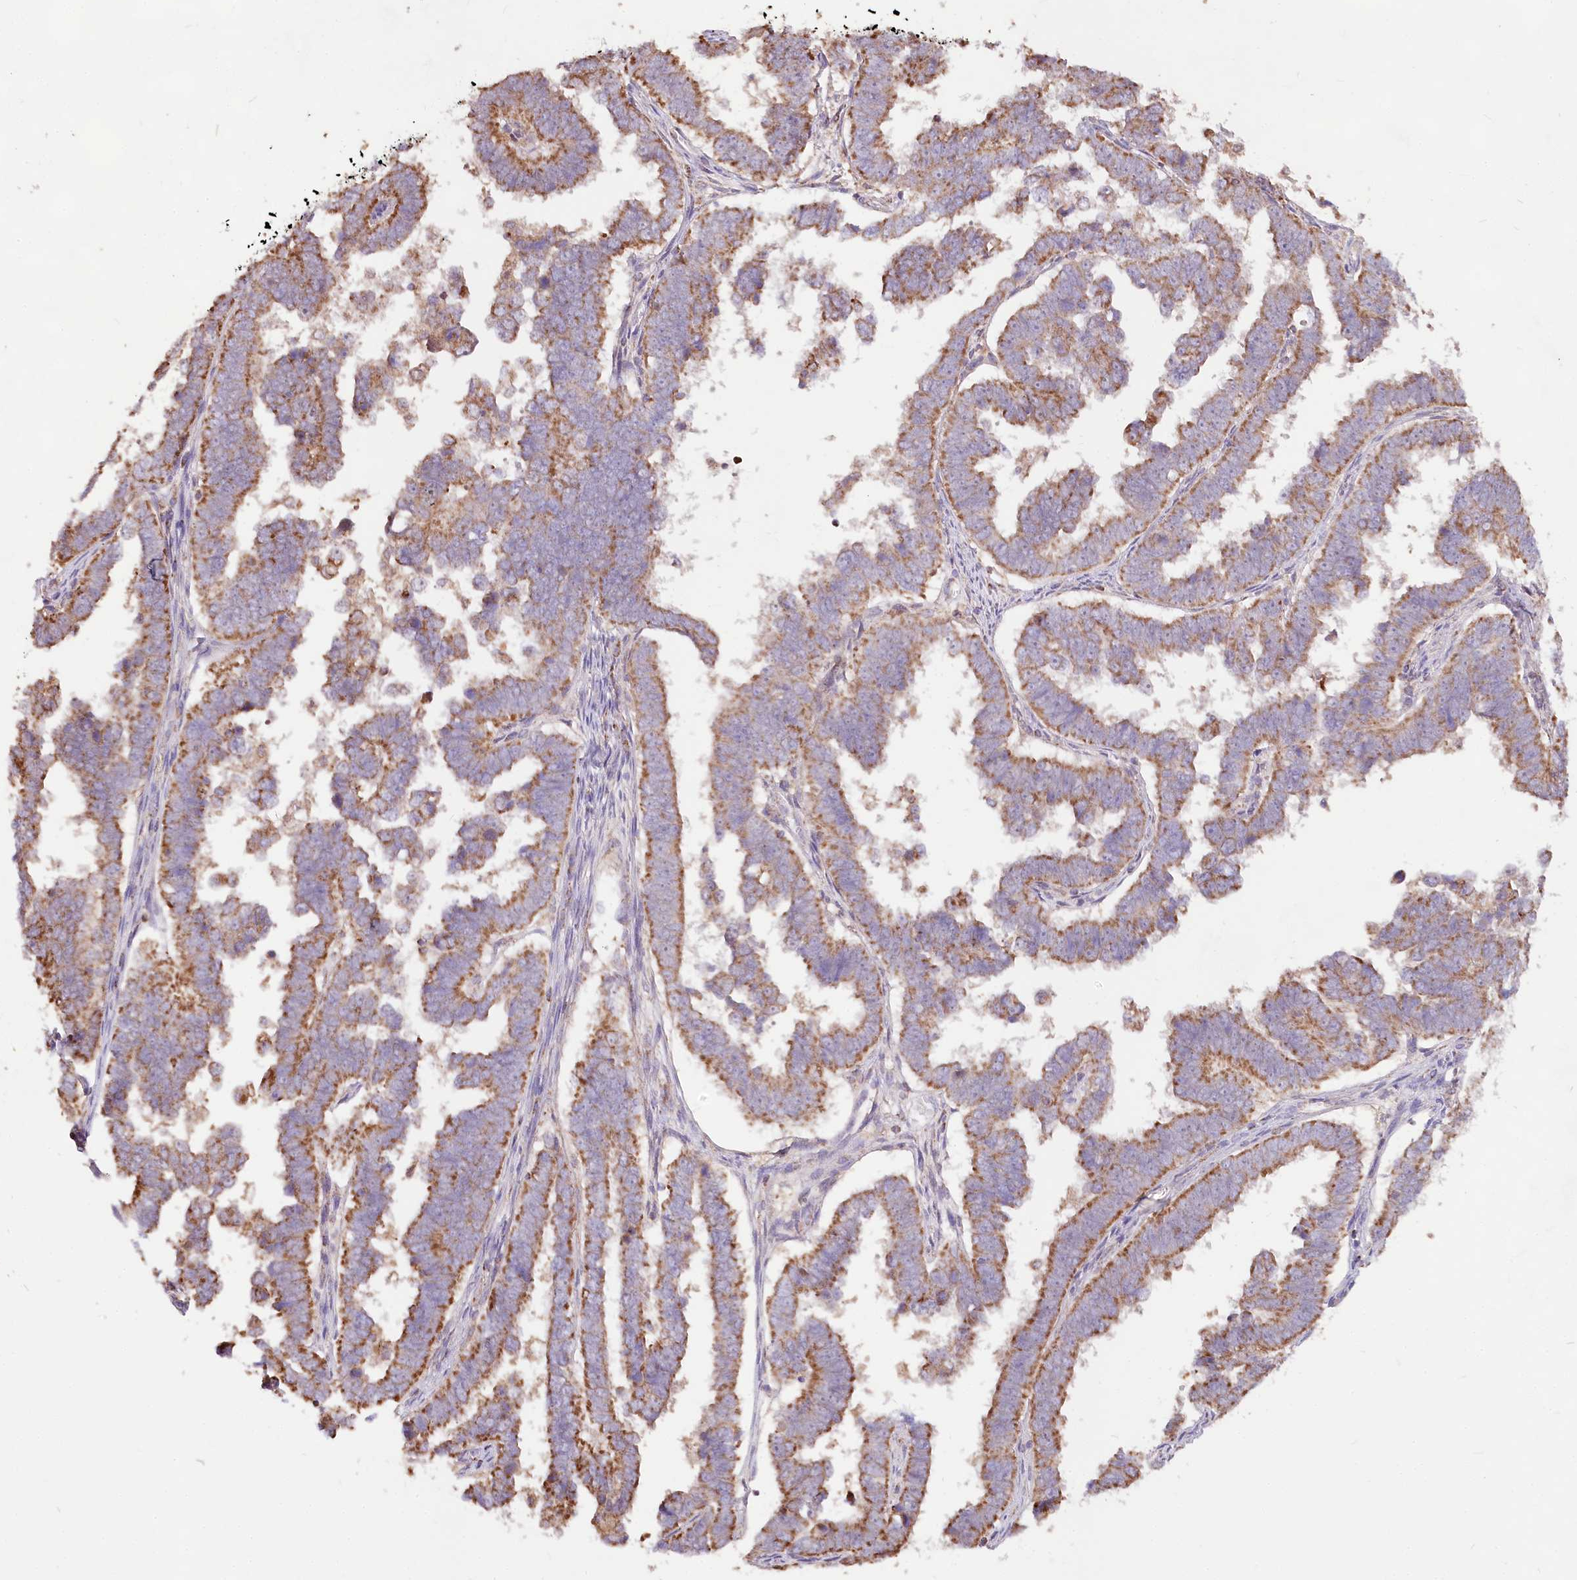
{"staining": {"intensity": "moderate", "quantity": ">75%", "location": "cytoplasmic/membranous"}, "tissue": "endometrial cancer", "cell_type": "Tumor cells", "image_type": "cancer", "snomed": [{"axis": "morphology", "description": "Adenocarcinoma, NOS"}, {"axis": "topography", "description": "Endometrium"}], "caption": "Endometrial adenocarcinoma stained for a protein (brown) displays moderate cytoplasmic/membranous positive positivity in about >75% of tumor cells.", "gene": "TASOR2", "patient": {"sex": "female", "age": 75}}